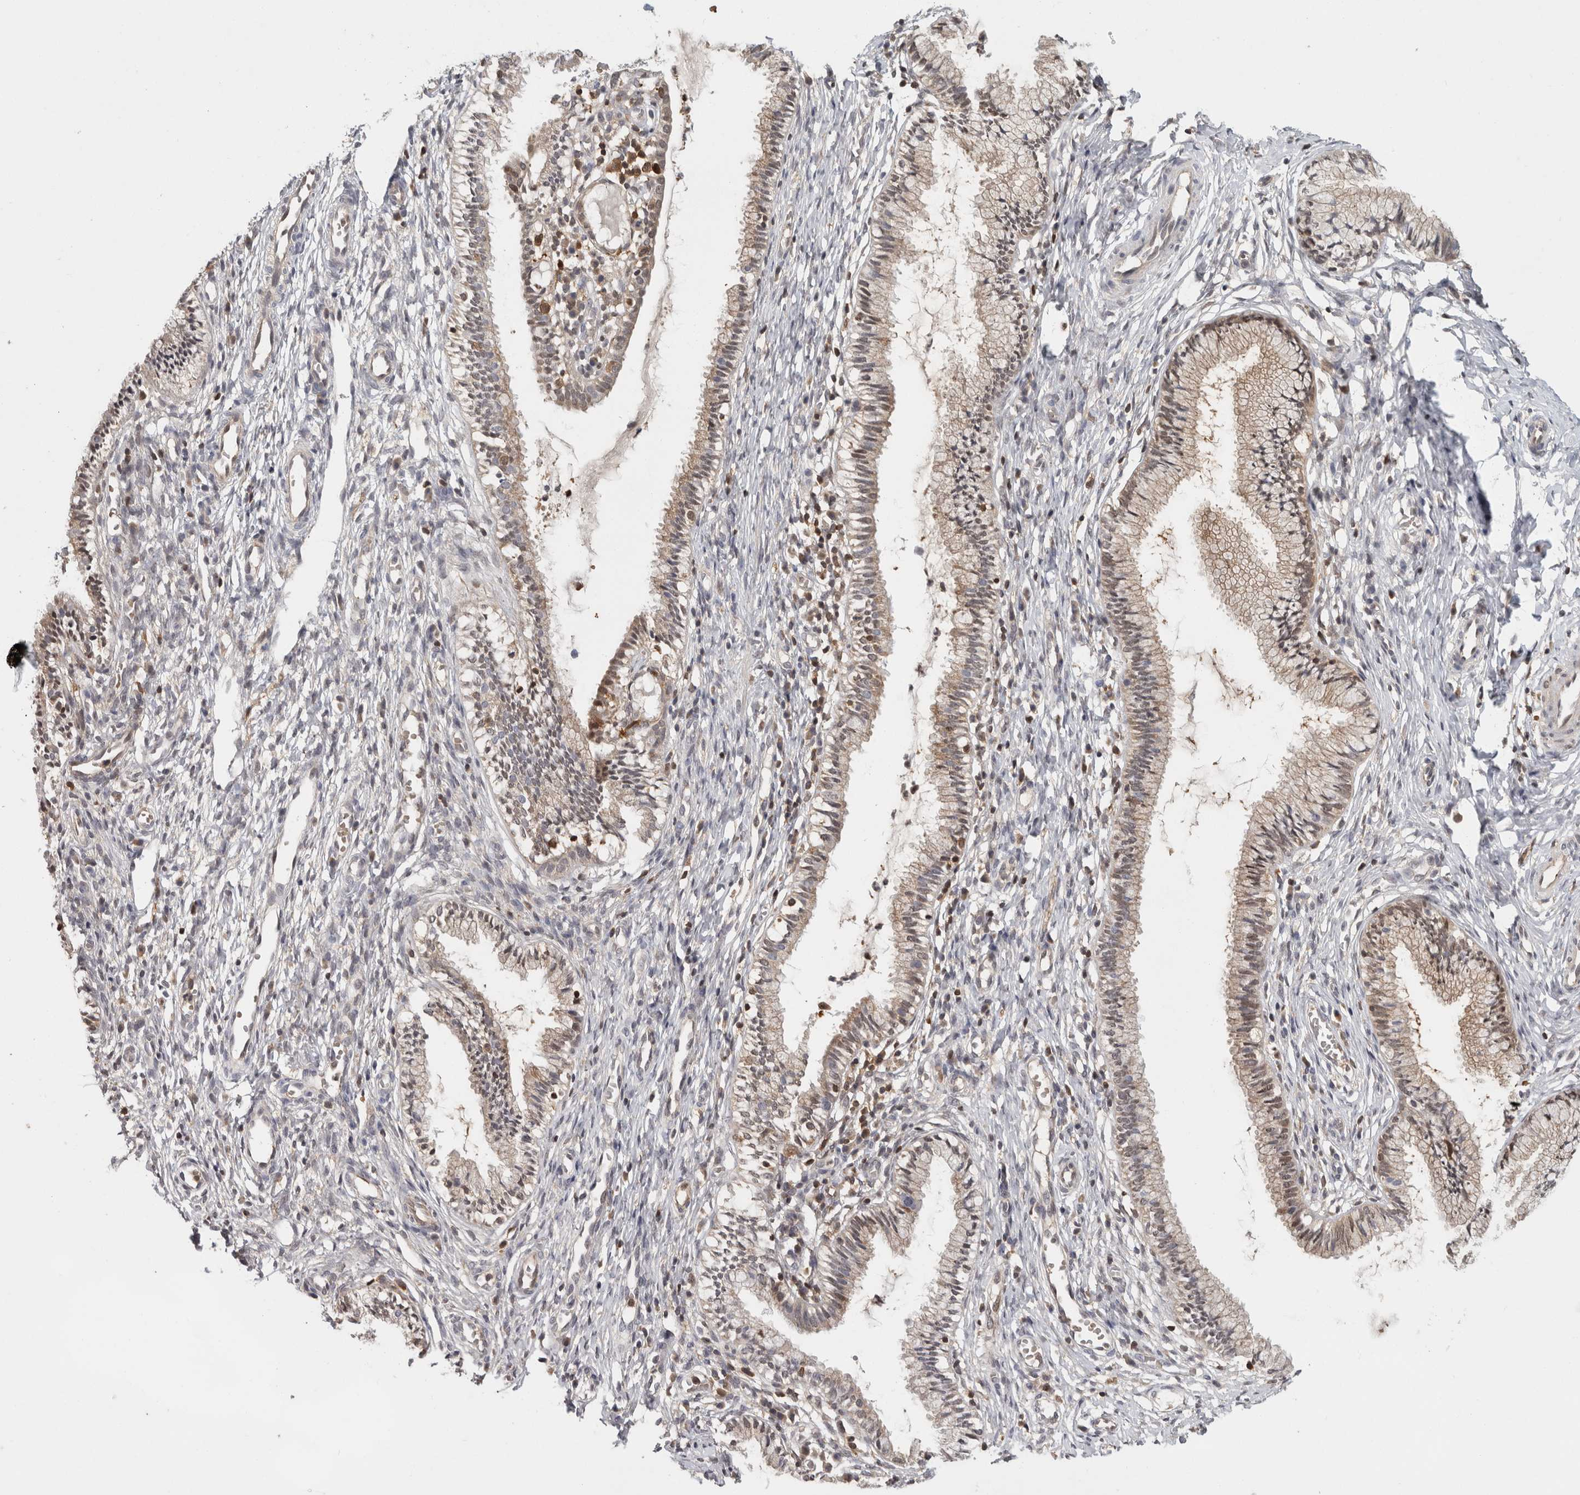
{"staining": {"intensity": "weak", "quantity": "<25%", "location": "cytoplasmic/membranous"}, "tissue": "cervix", "cell_type": "Glandular cells", "image_type": "normal", "snomed": [{"axis": "morphology", "description": "Normal tissue, NOS"}, {"axis": "topography", "description": "Cervix"}], "caption": "The IHC image has no significant positivity in glandular cells of cervix.", "gene": "ACAT2", "patient": {"sex": "female", "age": 27}}